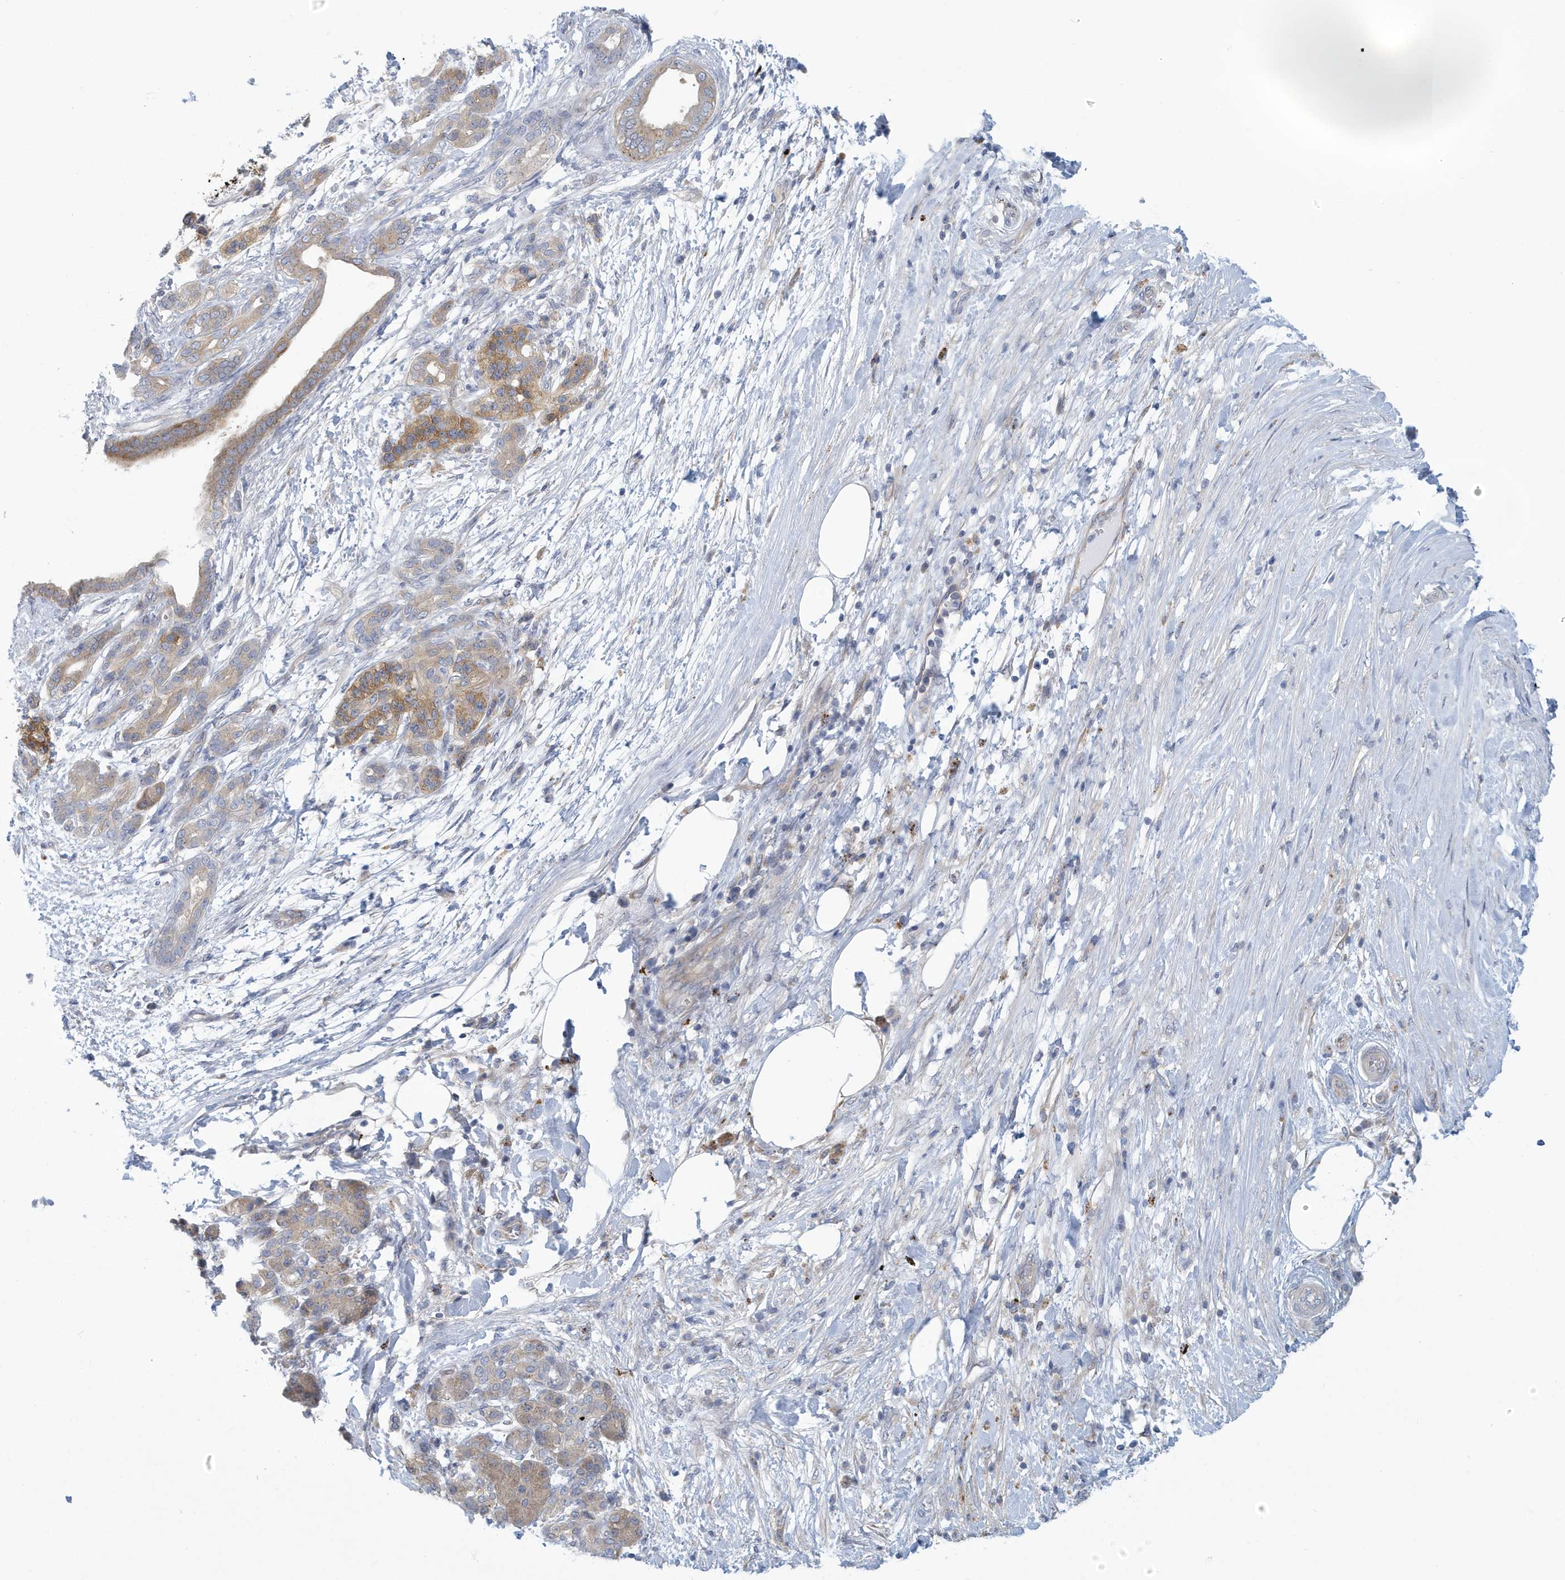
{"staining": {"intensity": "moderate", "quantity": "<25%", "location": "cytoplasmic/membranous"}, "tissue": "pancreatic cancer", "cell_type": "Tumor cells", "image_type": "cancer", "snomed": [{"axis": "morphology", "description": "Adenocarcinoma, NOS"}, {"axis": "topography", "description": "Pancreas"}], "caption": "Adenocarcinoma (pancreatic) was stained to show a protein in brown. There is low levels of moderate cytoplasmic/membranous staining in approximately <25% of tumor cells. (DAB (3,3'-diaminobenzidine) = brown stain, brightfield microscopy at high magnification).", "gene": "VTA1", "patient": {"sex": "female", "age": 55}}